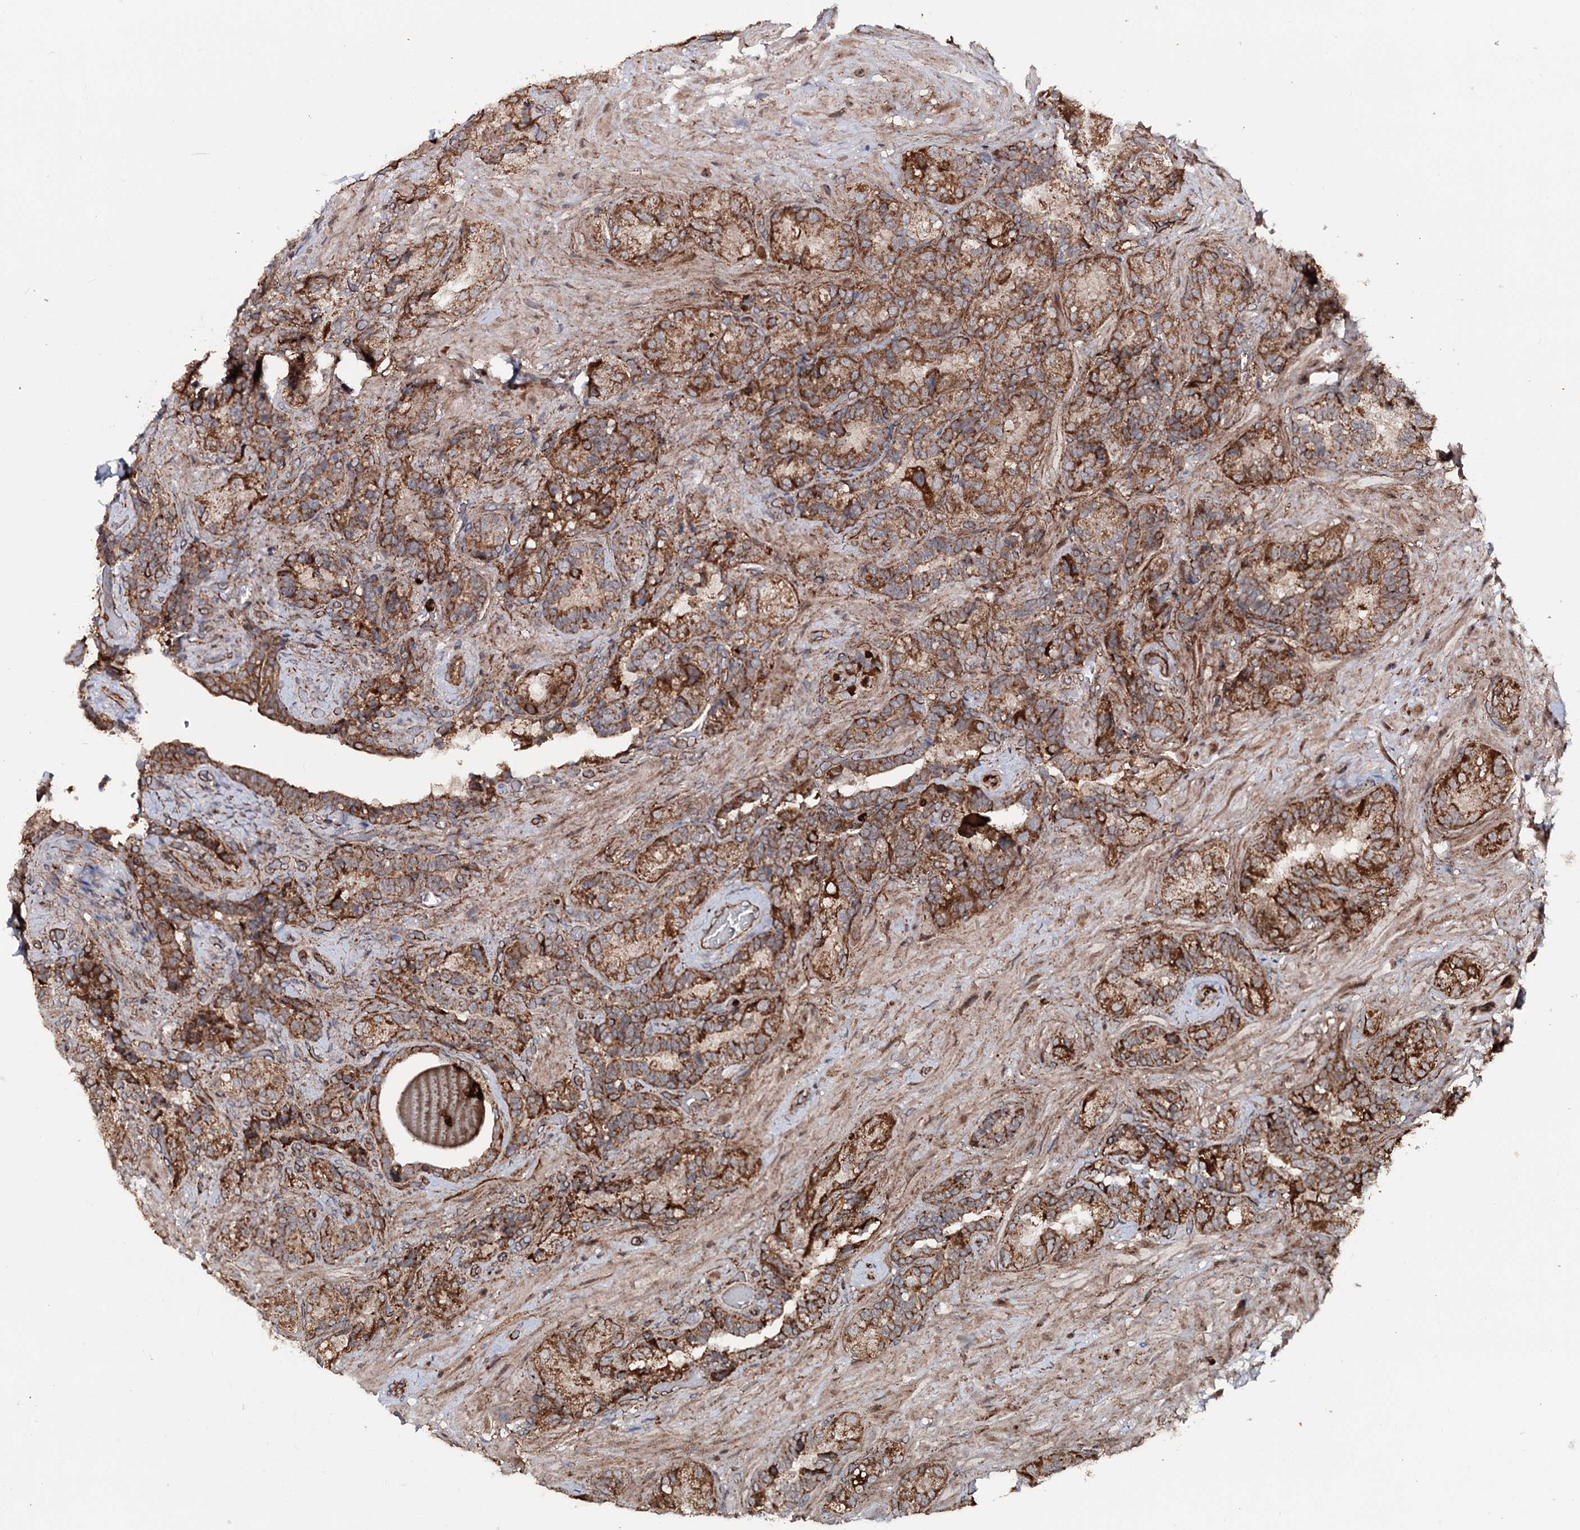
{"staining": {"intensity": "strong", "quantity": ">75%", "location": "cytoplasmic/membranous"}, "tissue": "seminal vesicle", "cell_type": "Glandular cells", "image_type": "normal", "snomed": [{"axis": "morphology", "description": "Normal tissue, NOS"}, {"axis": "topography", "description": "Prostate and seminal vesicle, NOS"}, {"axis": "topography", "description": "Prostate"}, {"axis": "topography", "description": "Seminal veicle"}], "caption": "Glandular cells exhibit high levels of strong cytoplasmic/membranous expression in about >75% of cells in benign seminal vesicle.", "gene": "FGFR1OP2", "patient": {"sex": "male", "age": 67}}